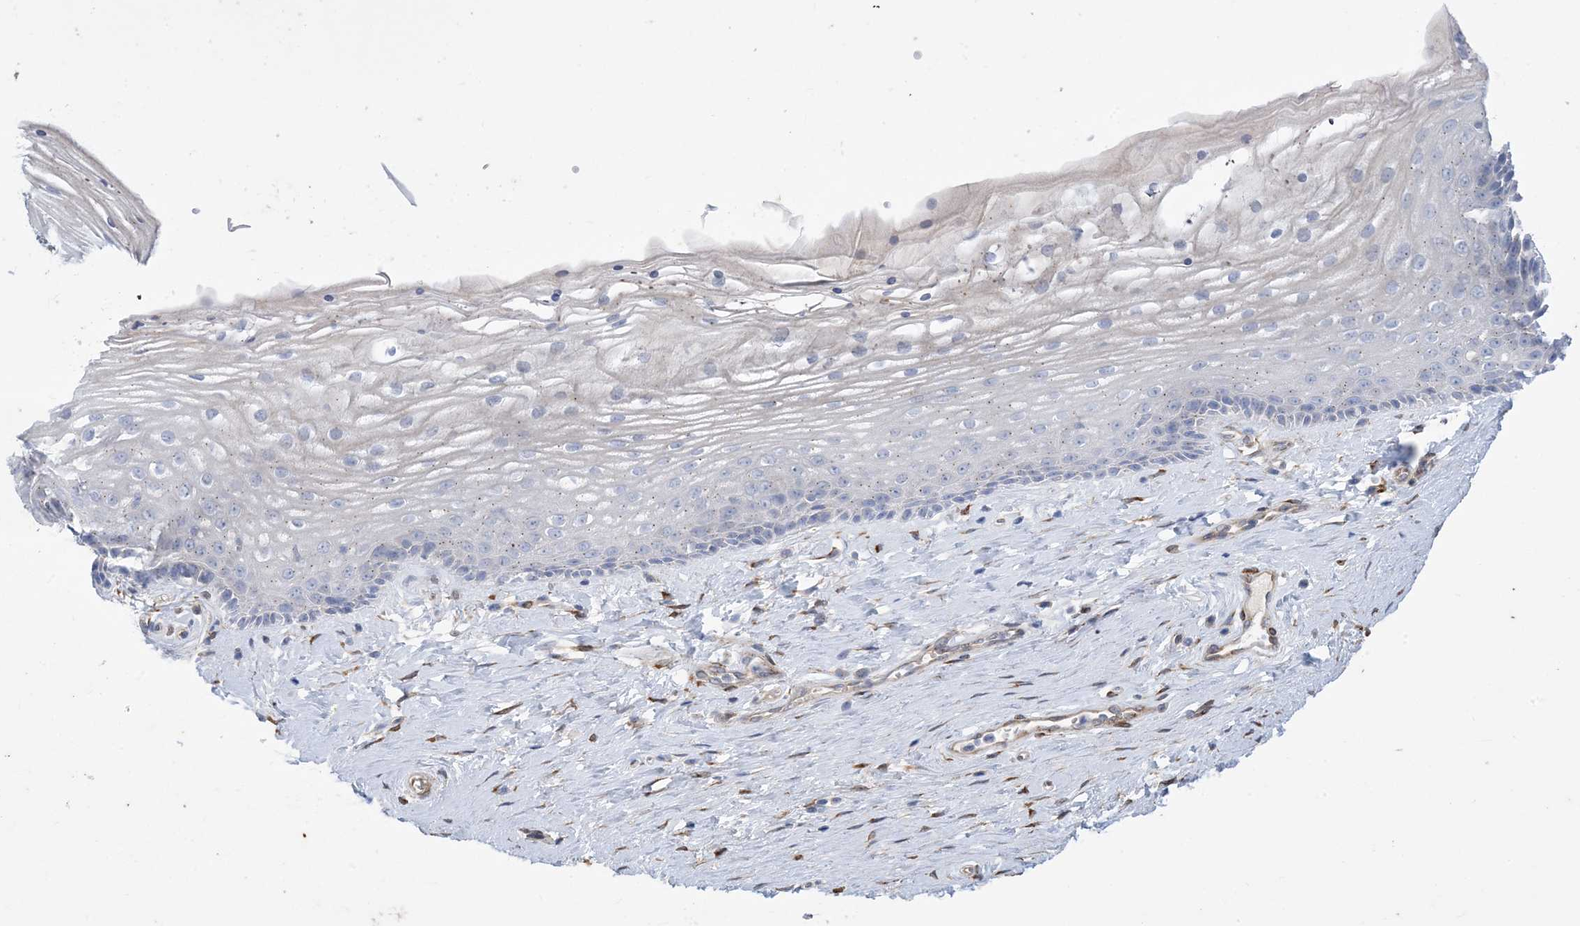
{"staining": {"intensity": "negative", "quantity": "none", "location": "none"}, "tissue": "vagina", "cell_type": "Squamous epithelial cells", "image_type": "normal", "snomed": [{"axis": "morphology", "description": "Normal tissue, NOS"}, {"axis": "topography", "description": "Vagina"}], "caption": "IHC histopathology image of benign vagina stained for a protein (brown), which displays no positivity in squamous epithelial cells.", "gene": "RBMS3", "patient": {"sex": "female", "age": 46}}